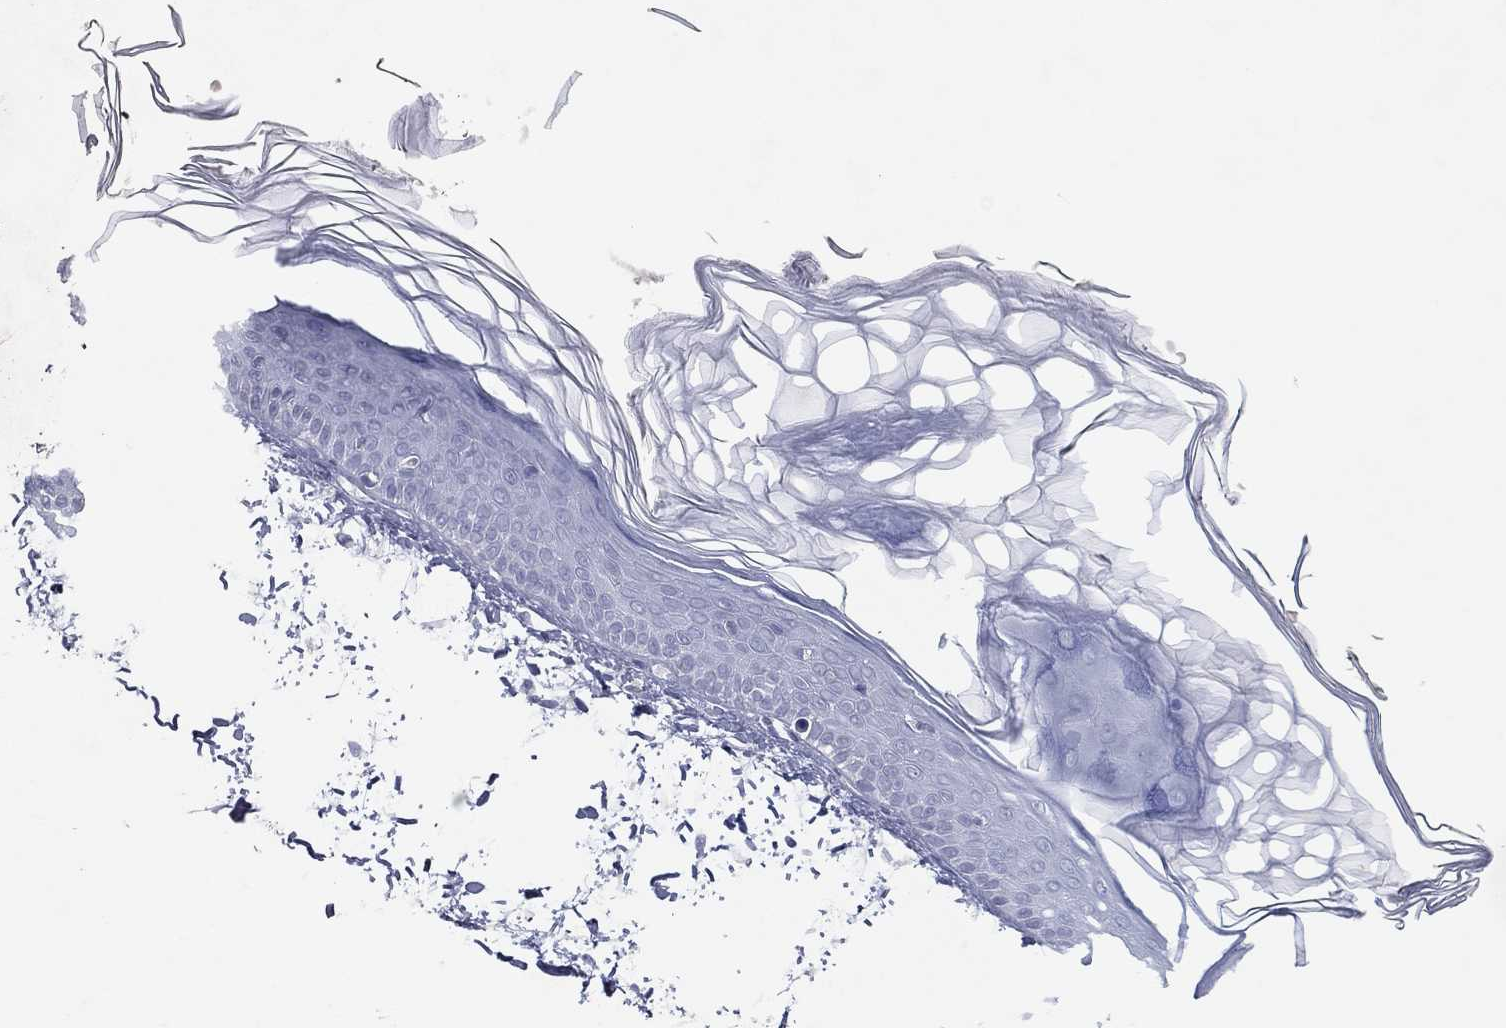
{"staining": {"intensity": "negative", "quantity": "none", "location": "none"}, "tissue": "skin", "cell_type": "Fibroblasts", "image_type": "normal", "snomed": [{"axis": "morphology", "description": "Normal tissue, NOS"}, {"axis": "topography", "description": "Skin"}], "caption": "Immunohistochemistry of normal skin exhibits no expression in fibroblasts. (Immunohistochemistry, brightfield microscopy, high magnification).", "gene": "CPT1B", "patient": {"sex": "female", "age": 62}}